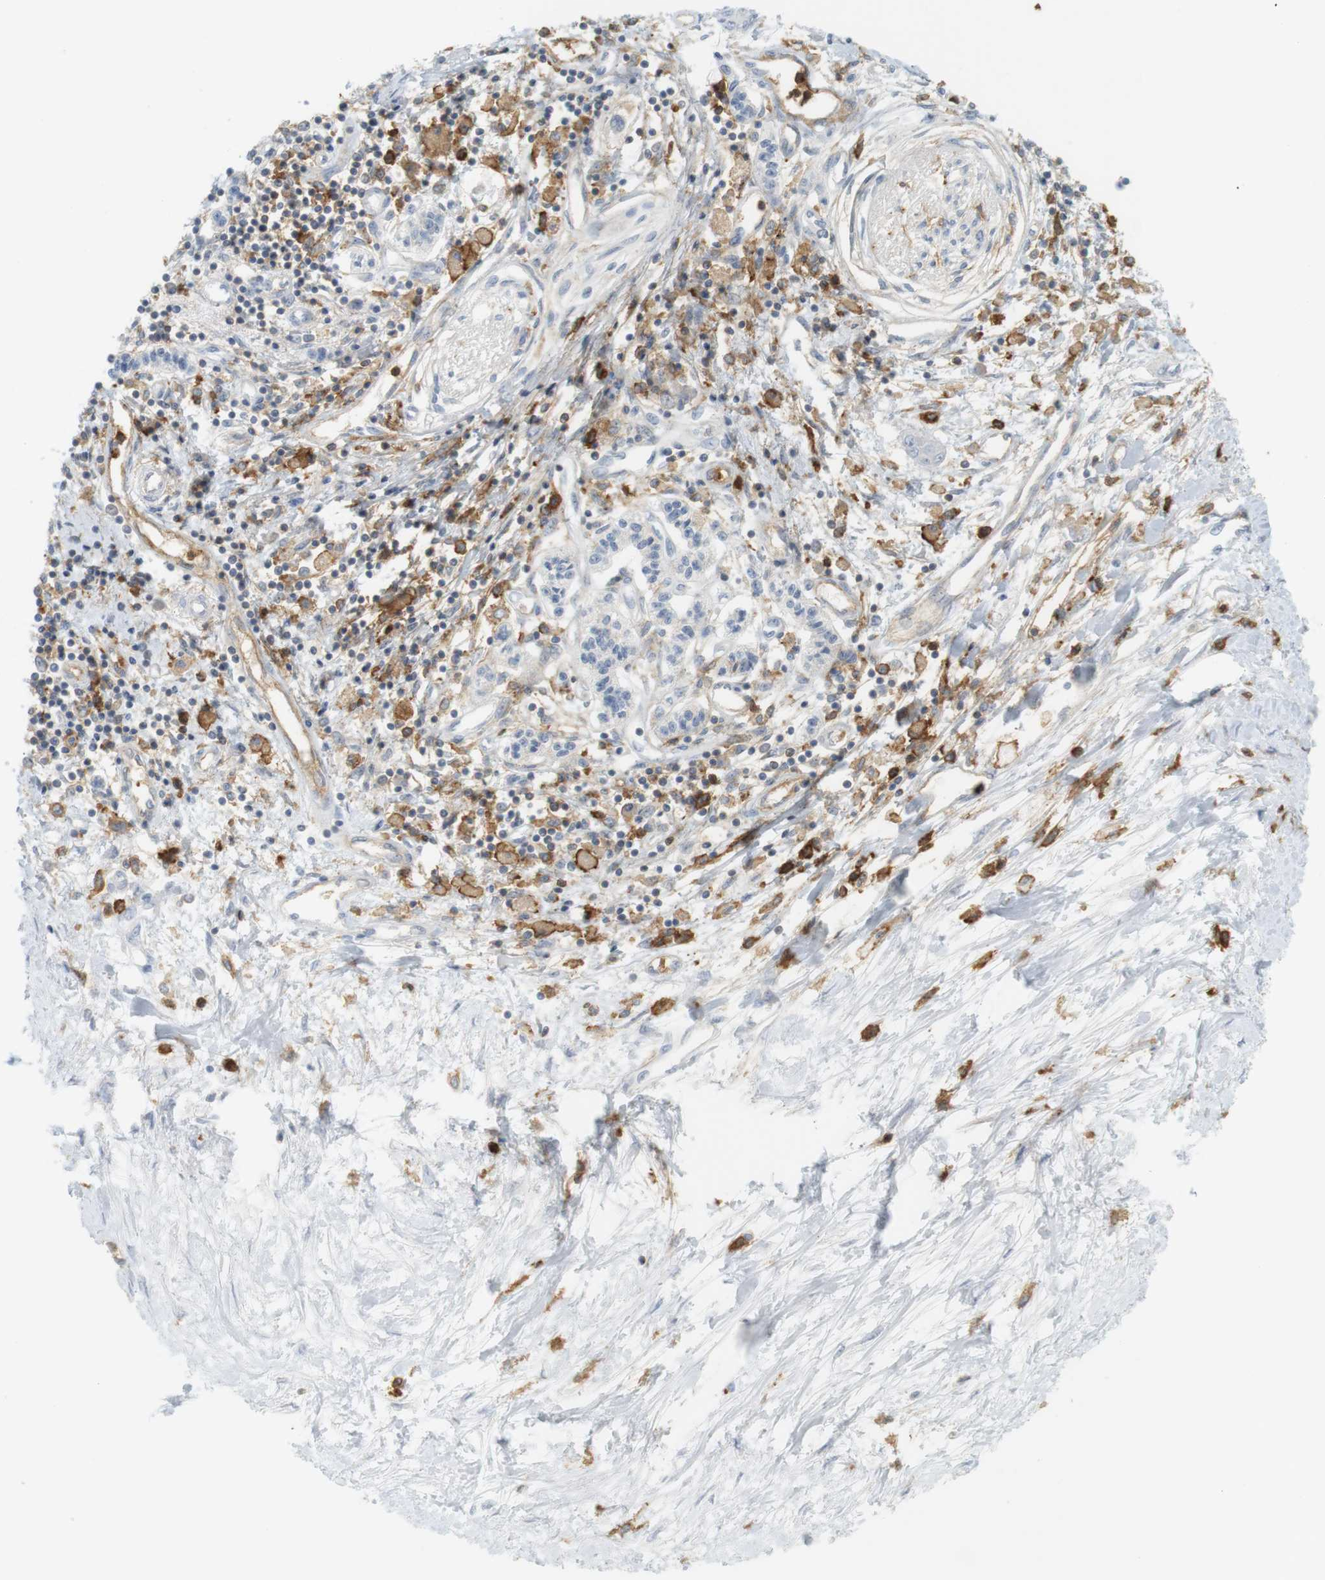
{"staining": {"intensity": "negative", "quantity": "none", "location": "none"}, "tissue": "pancreatic cancer", "cell_type": "Tumor cells", "image_type": "cancer", "snomed": [{"axis": "morphology", "description": "Adenocarcinoma, NOS"}, {"axis": "topography", "description": "Pancreas"}], "caption": "Pancreatic cancer (adenocarcinoma) was stained to show a protein in brown. There is no significant positivity in tumor cells.", "gene": "SIRPA", "patient": {"sex": "female", "age": 77}}